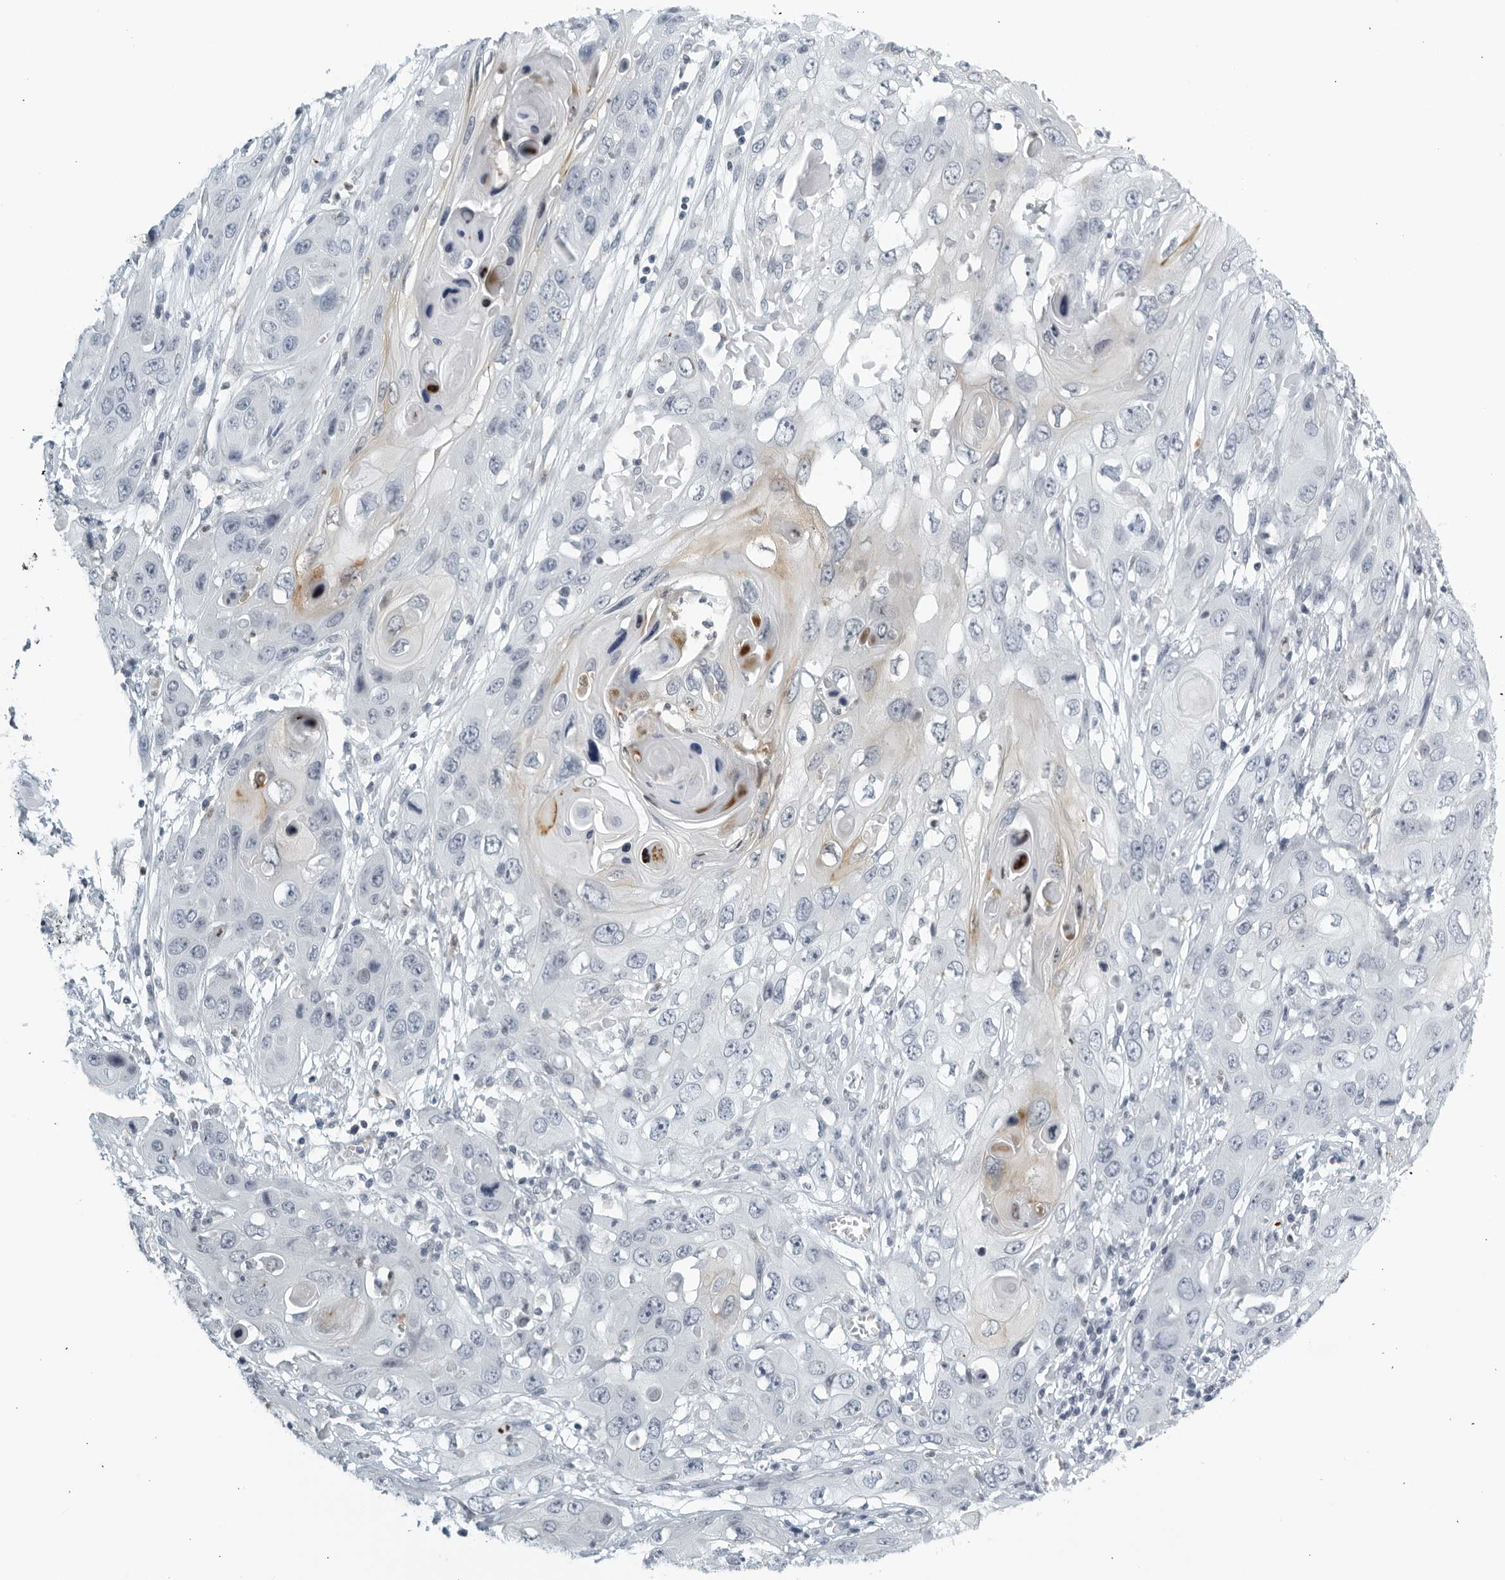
{"staining": {"intensity": "weak", "quantity": "<25%", "location": "cytoplasmic/membranous"}, "tissue": "skin cancer", "cell_type": "Tumor cells", "image_type": "cancer", "snomed": [{"axis": "morphology", "description": "Squamous cell carcinoma, NOS"}, {"axis": "topography", "description": "Skin"}], "caption": "High power microscopy micrograph of an IHC photomicrograph of skin cancer (squamous cell carcinoma), revealing no significant staining in tumor cells.", "gene": "KLK7", "patient": {"sex": "male", "age": 55}}